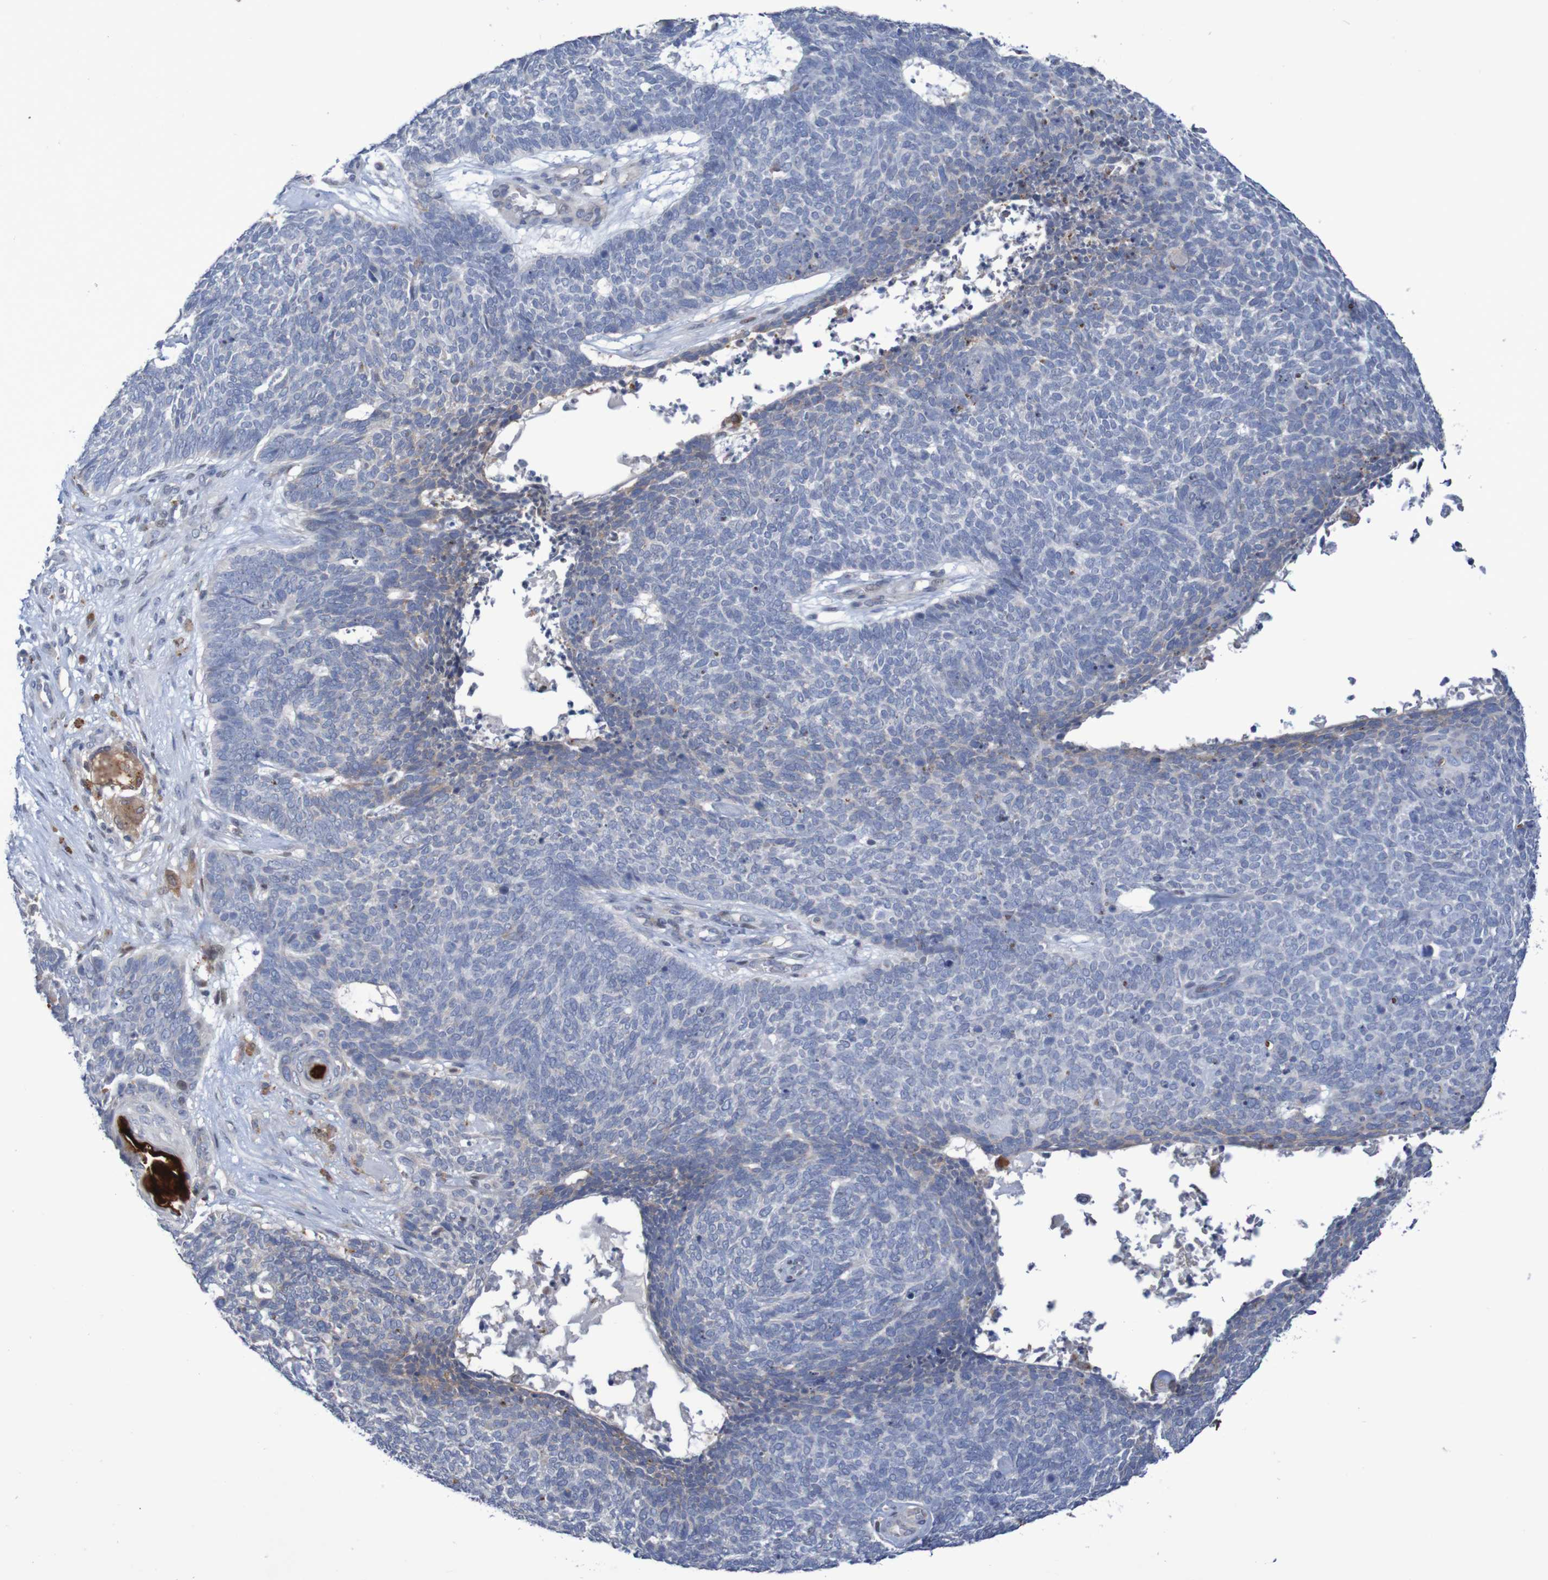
{"staining": {"intensity": "negative", "quantity": "none", "location": "none"}, "tissue": "skin cancer", "cell_type": "Tumor cells", "image_type": "cancer", "snomed": [{"axis": "morphology", "description": "Basal cell carcinoma"}, {"axis": "topography", "description": "Skin"}], "caption": "High power microscopy micrograph of an immunohistochemistry (IHC) histopathology image of basal cell carcinoma (skin), revealing no significant expression in tumor cells.", "gene": "FBP2", "patient": {"sex": "female", "age": 84}}